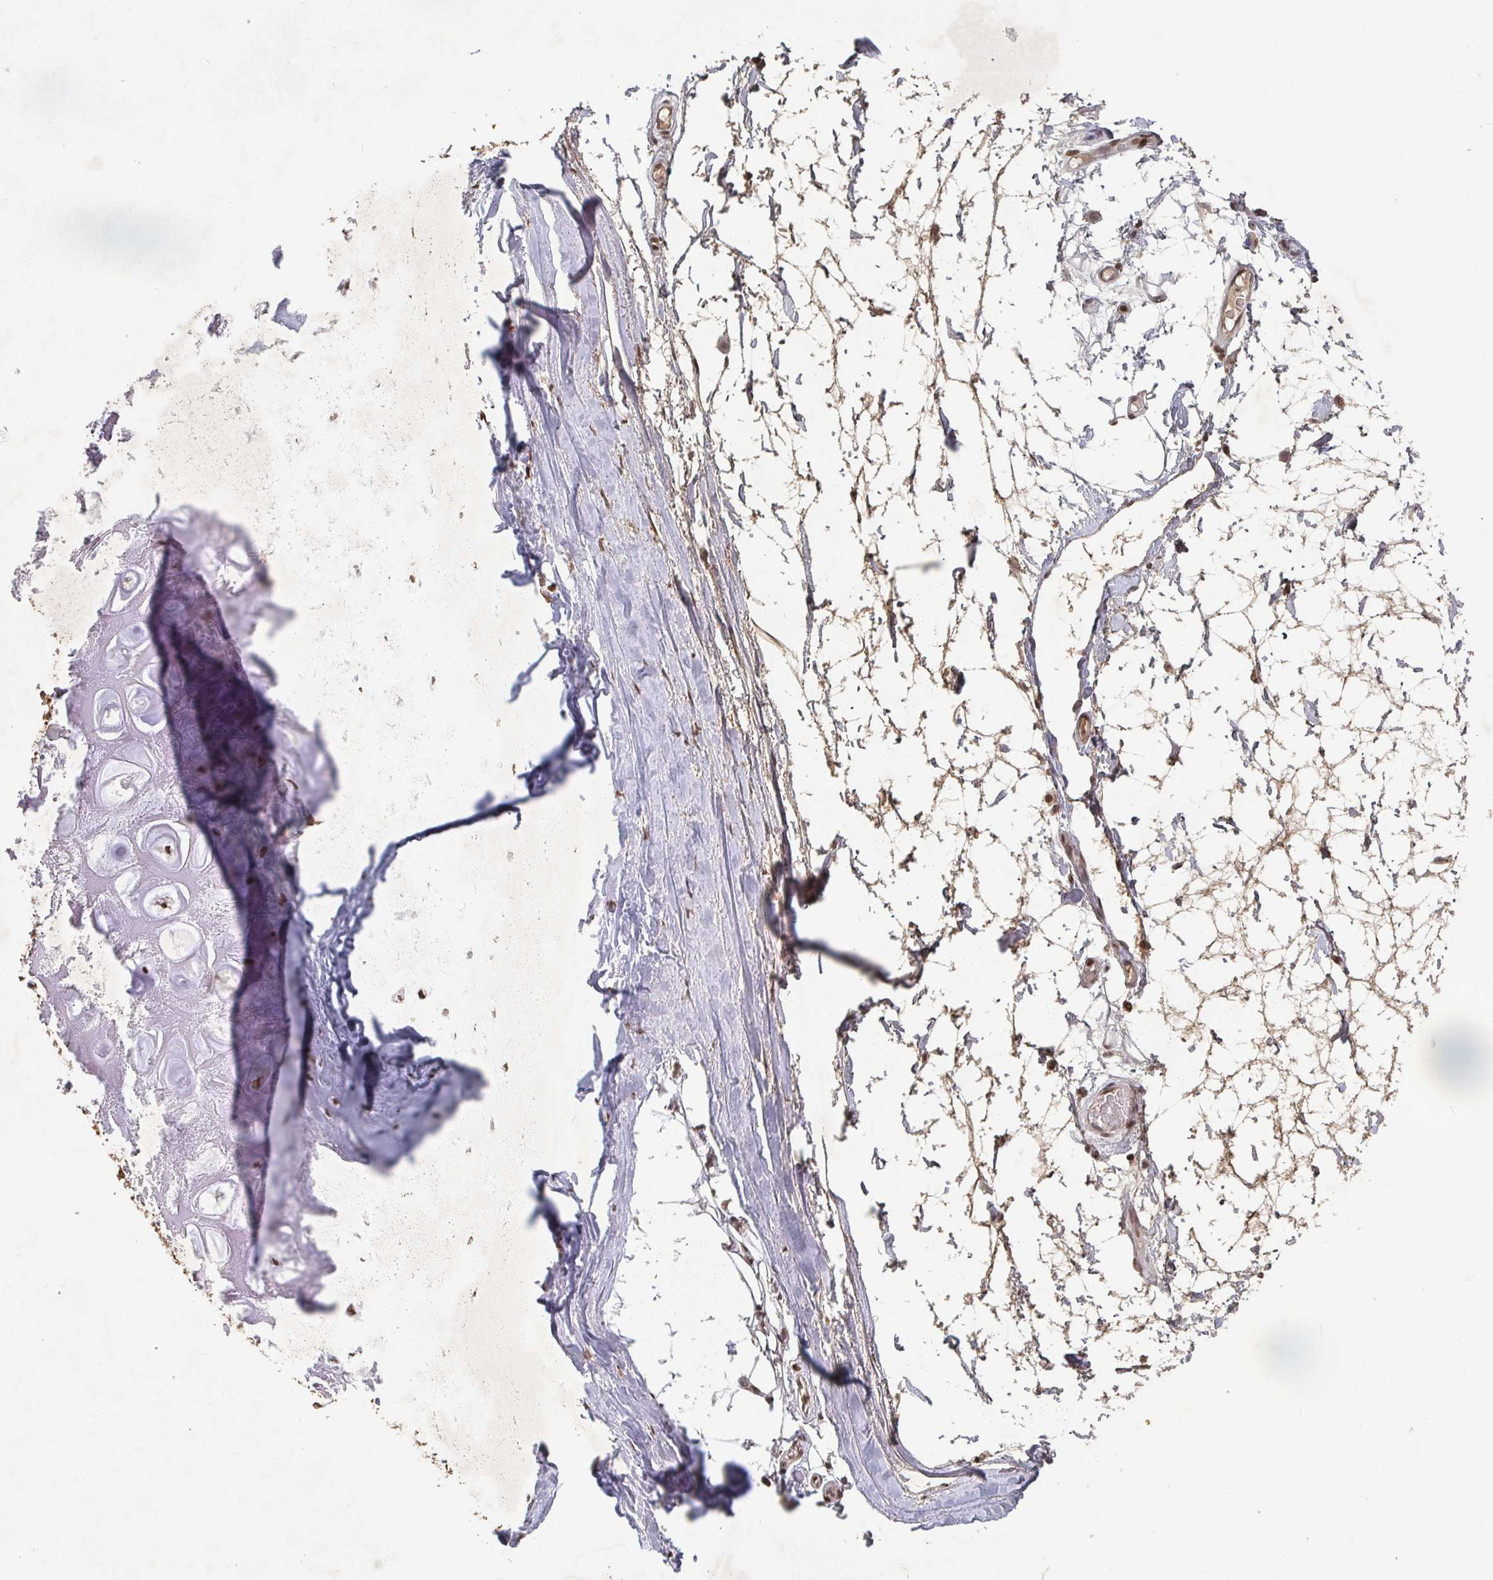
{"staining": {"intensity": "moderate", "quantity": "25%-75%", "location": "cytoplasmic/membranous"}, "tissue": "adipose tissue", "cell_type": "Adipocytes", "image_type": "normal", "snomed": [{"axis": "morphology", "description": "Normal tissue, NOS"}, {"axis": "topography", "description": "Lymph node"}, {"axis": "topography", "description": "Cartilage tissue"}, {"axis": "topography", "description": "Nasopharynx"}], "caption": "A micrograph of human adipose tissue stained for a protein reveals moderate cytoplasmic/membranous brown staining in adipocytes.", "gene": "ZDHHC12", "patient": {"sex": "male", "age": 63}}